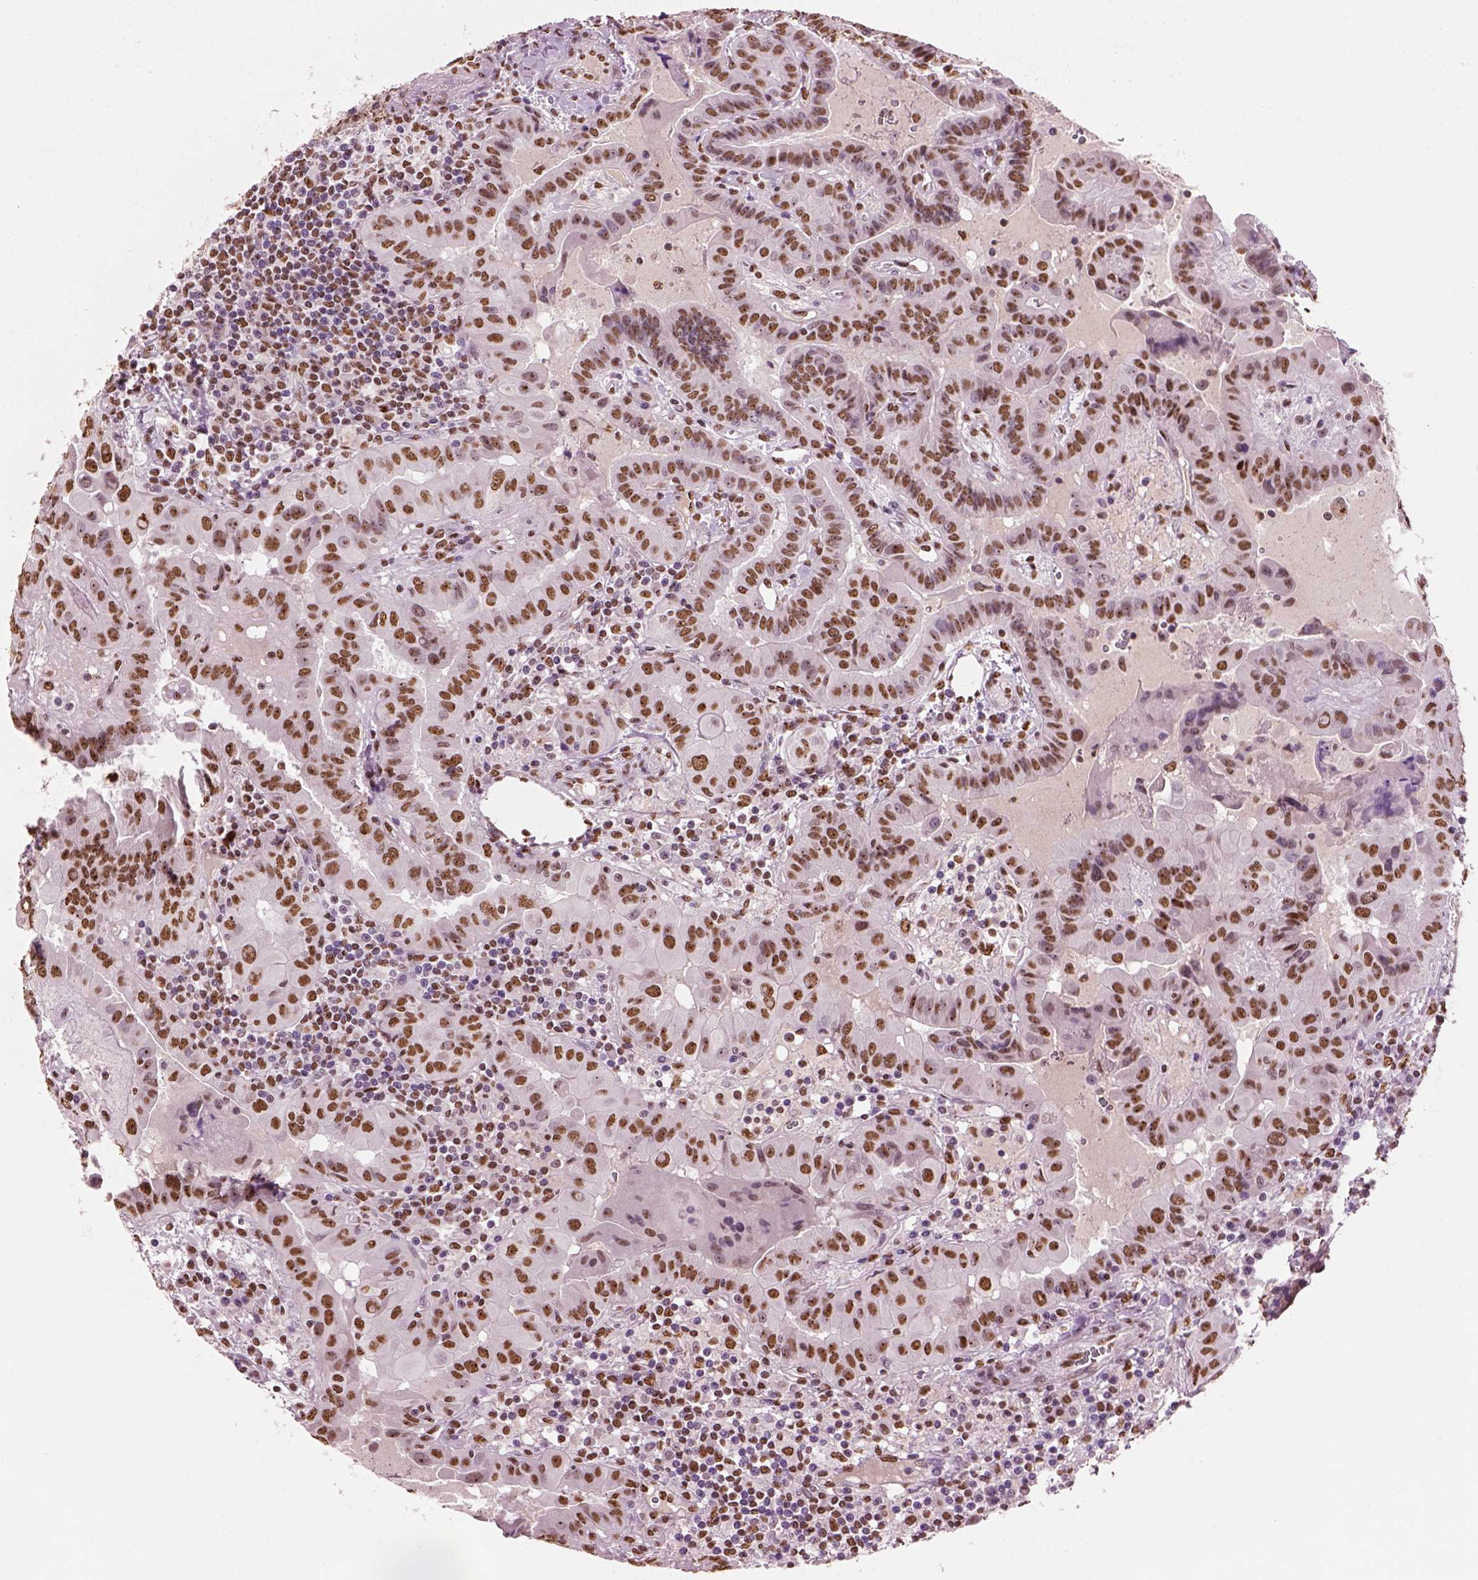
{"staining": {"intensity": "moderate", "quantity": ">75%", "location": "nuclear"}, "tissue": "thyroid cancer", "cell_type": "Tumor cells", "image_type": "cancer", "snomed": [{"axis": "morphology", "description": "Papillary adenocarcinoma, NOS"}, {"axis": "topography", "description": "Thyroid gland"}], "caption": "A medium amount of moderate nuclear staining is present in approximately >75% of tumor cells in papillary adenocarcinoma (thyroid) tissue.", "gene": "DDX3X", "patient": {"sex": "female", "age": 37}}